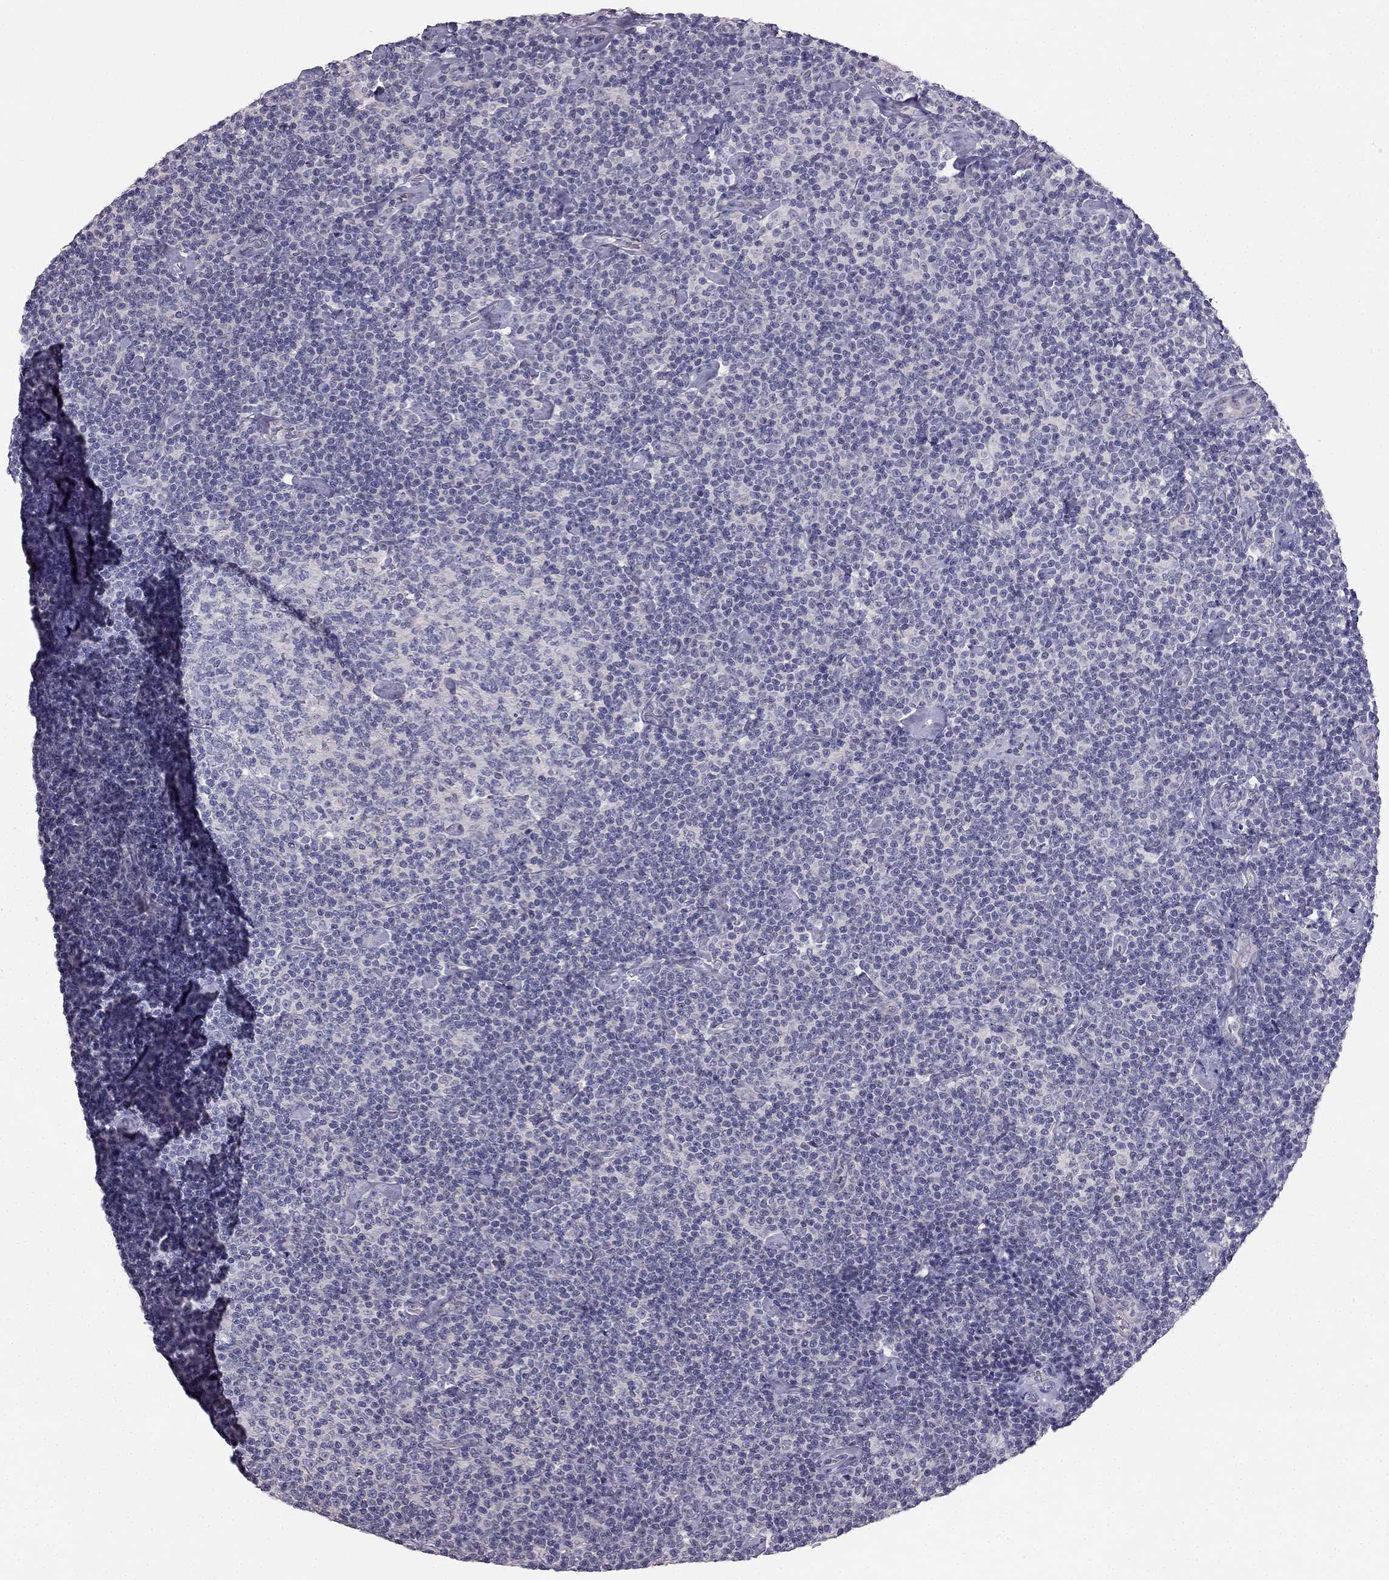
{"staining": {"intensity": "negative", "quantity": "none", "location": "none"}, "tissue": "lymphoma", "cell_type": "Tumor cells", "image_type": "cancer", "snomed": [{"axis": "morphology", "description": "Malignant lymphoma, non-Hodgkin's type, Low grade"}, {"axis": "topography", "description": "Lymph node"}], "caption": "Tumor cells show no significant protein staining in lymphoma.", "gene": "HSFX1", "patient": {"sex": "male", "age": 81}}